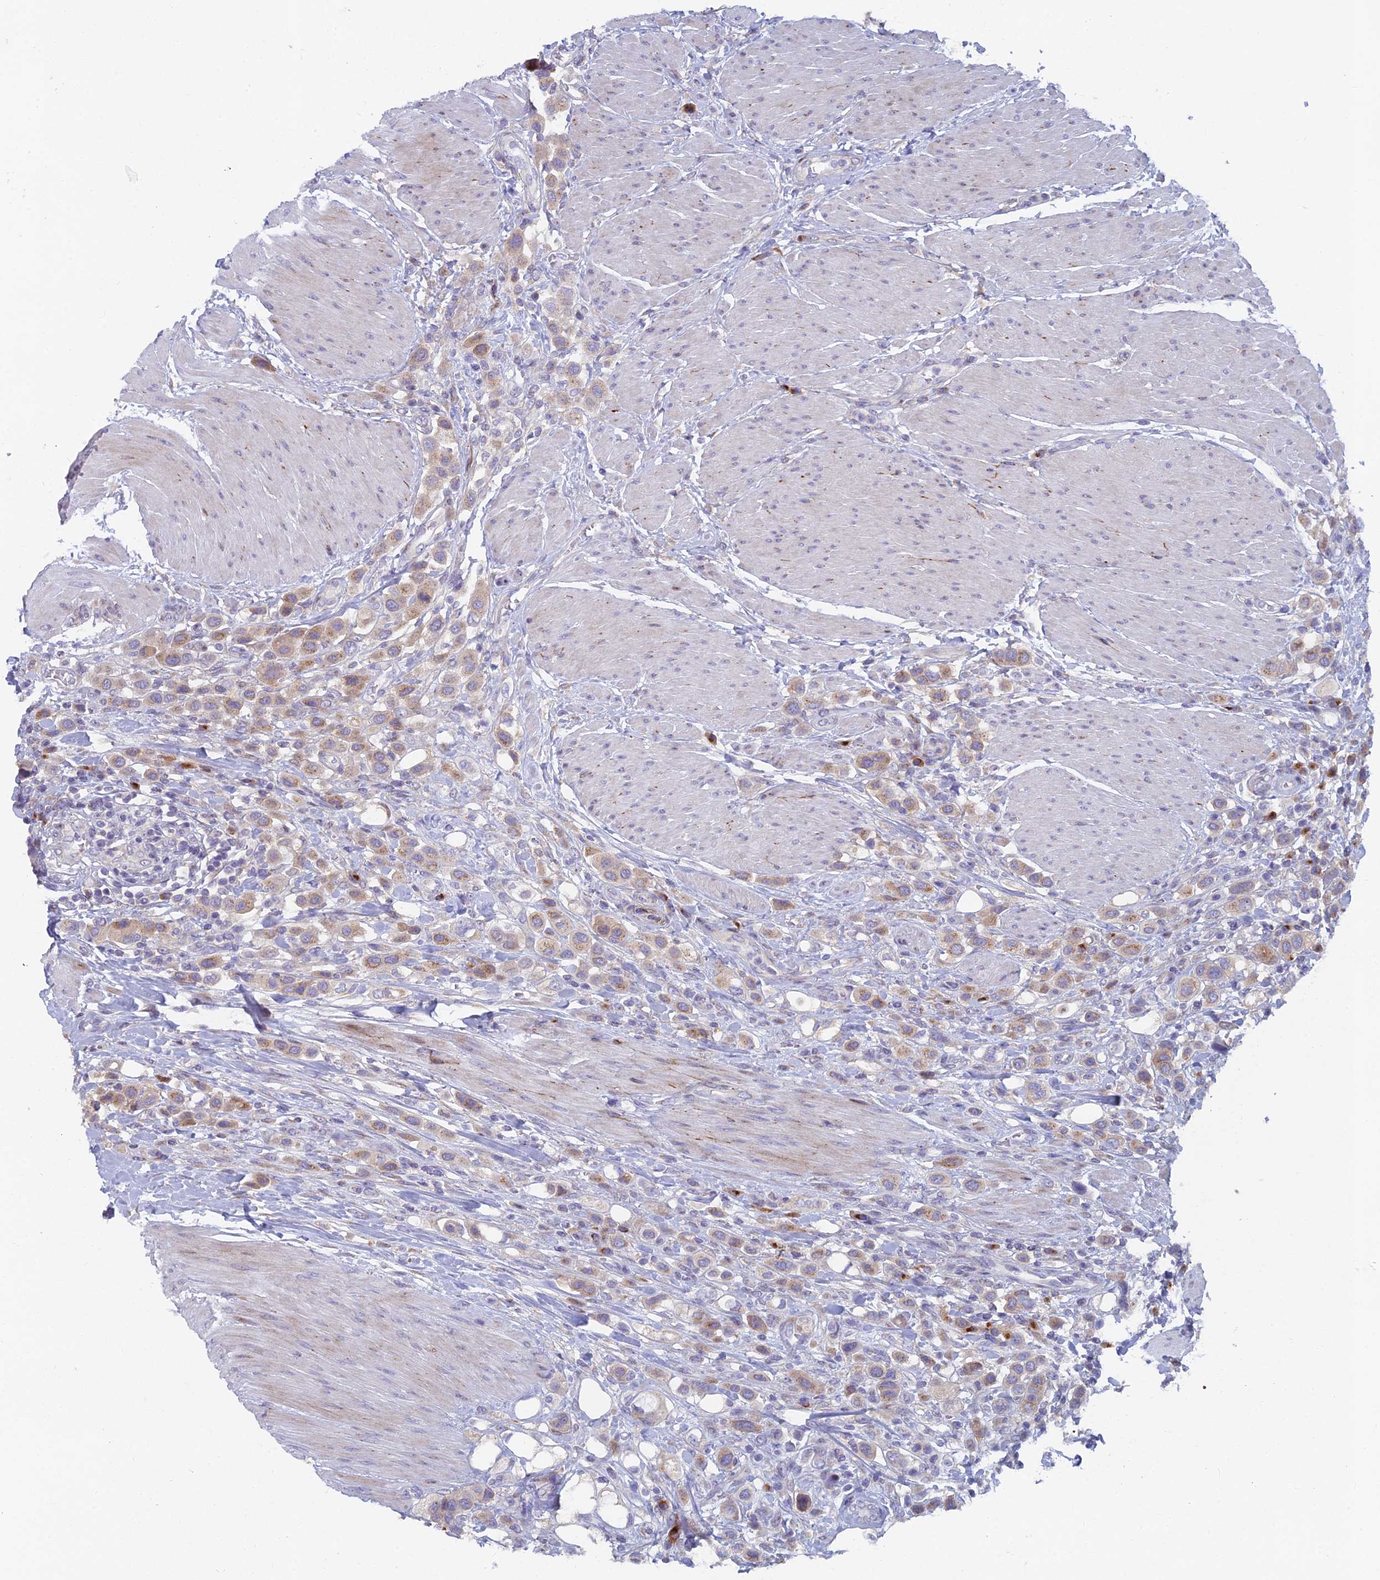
{"staining": {"intensity": "weak", "quantity": "25%-75%", "location": "cytoplasmic/membranous"}, "tissue": "urothelial cancer", "cell_type": "Tumor cells", "image_type": "cancer", "snomed": [{"axis": "morphology", "description": "Urothelial carcinoma, High grade"}, {"axis": "topography", "description": "Urinary bladder"}], "caption": "Protein staining reveals weak cytoplasmic/membranous expression in about 25%-75% of tumor cells in urothelial cancer.", "gene": "B9D2", "patient": {"sex": "male", "age": 50}}